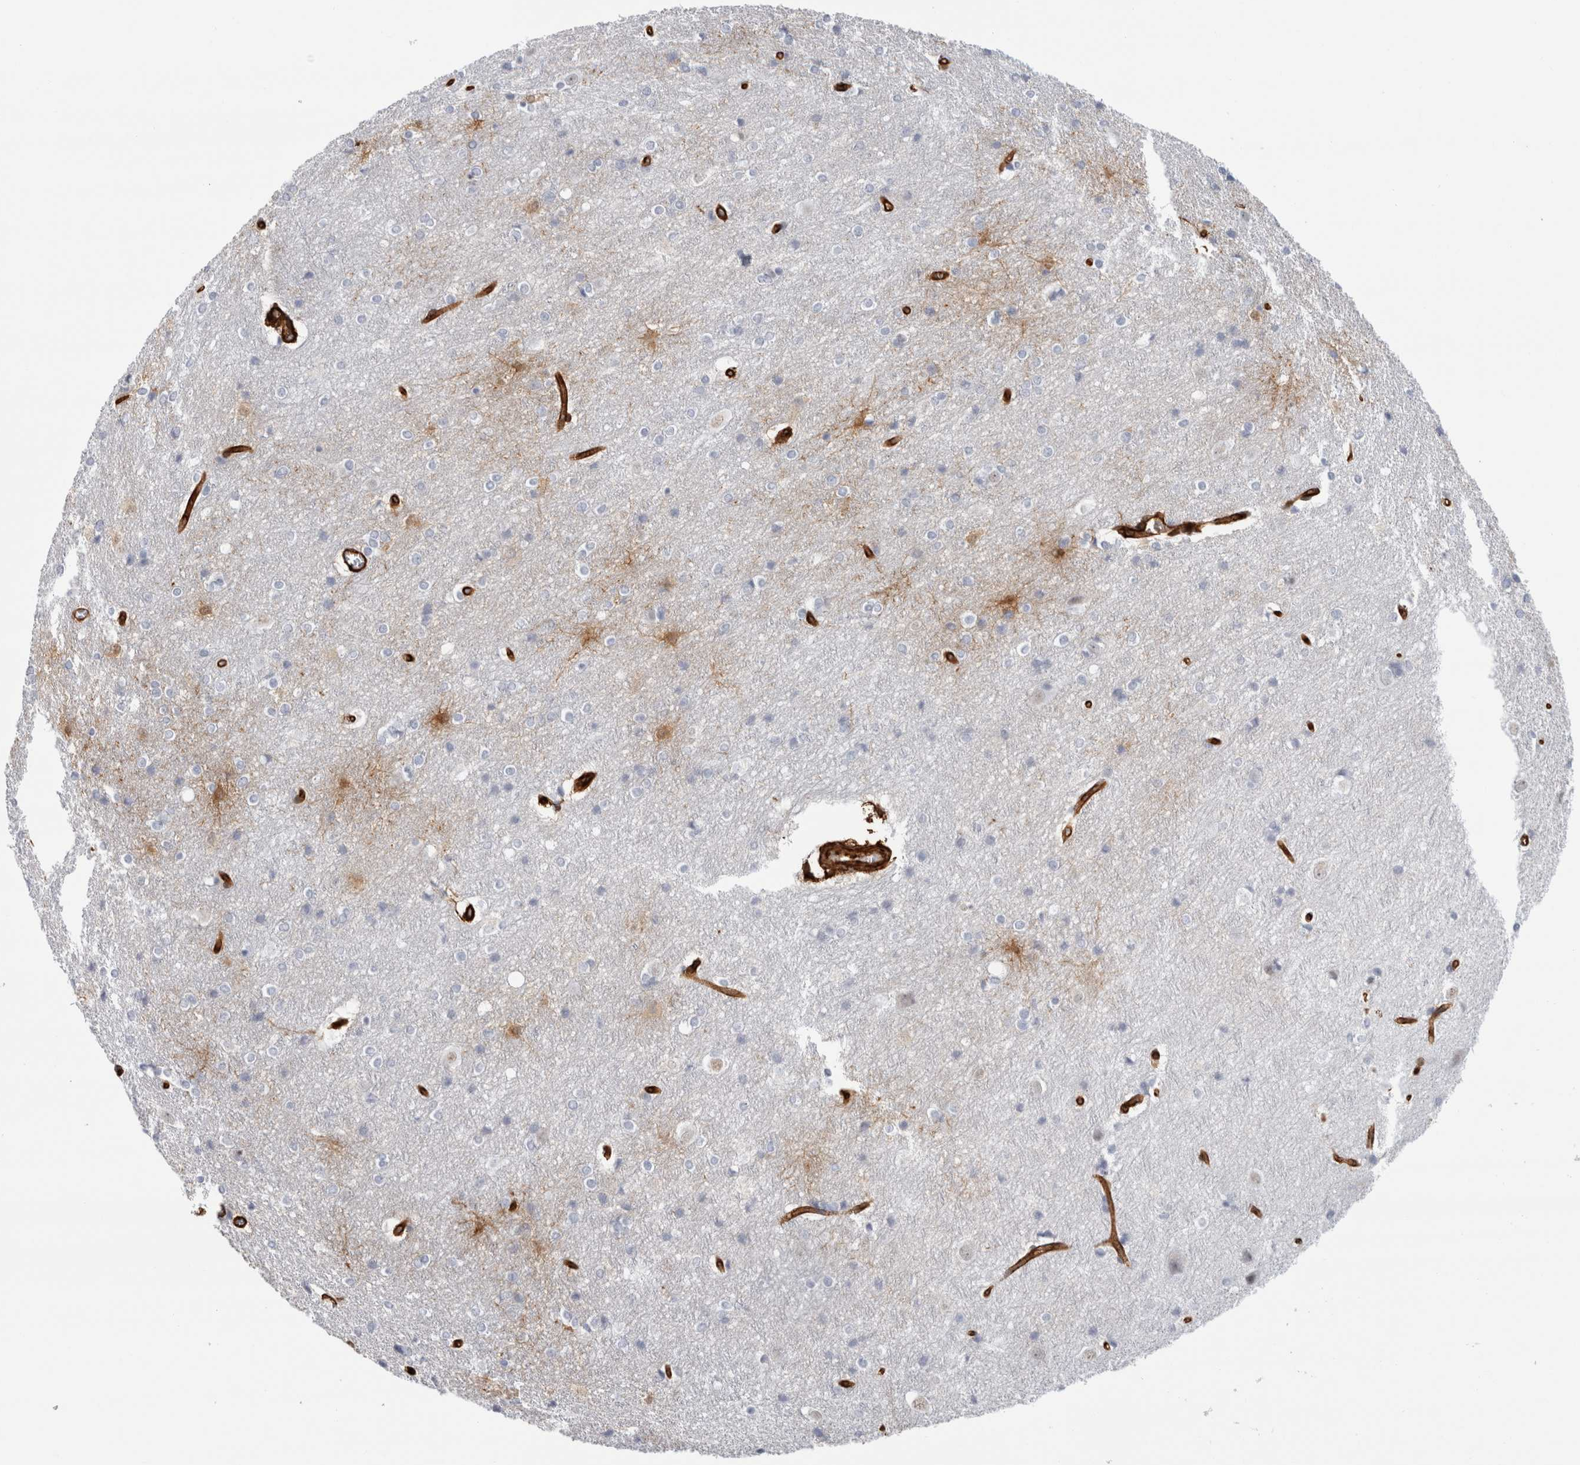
{"staining": {"intensity": "strong", "quantity": ">75%", "location": "cytoplasmic/membranous"}, "tissue": "cerebral cortex", "cell_type": "Endothelial cells", "image_type": "normal", "snomed": [{"axis": "morphology", "description": "Normal tissue, NOS"}, {"axis": "topography", "description": "Cerebral cortex"}], "caption": "This is an image of immunohistochemistry (IHC) staining of unremarkable cerebral cortex, which shows strong positivity in the cytoplasmic/membranous of endothelial cells.", "gene": "AHNAK", "patient": {"sex": "male", "age": 54}}